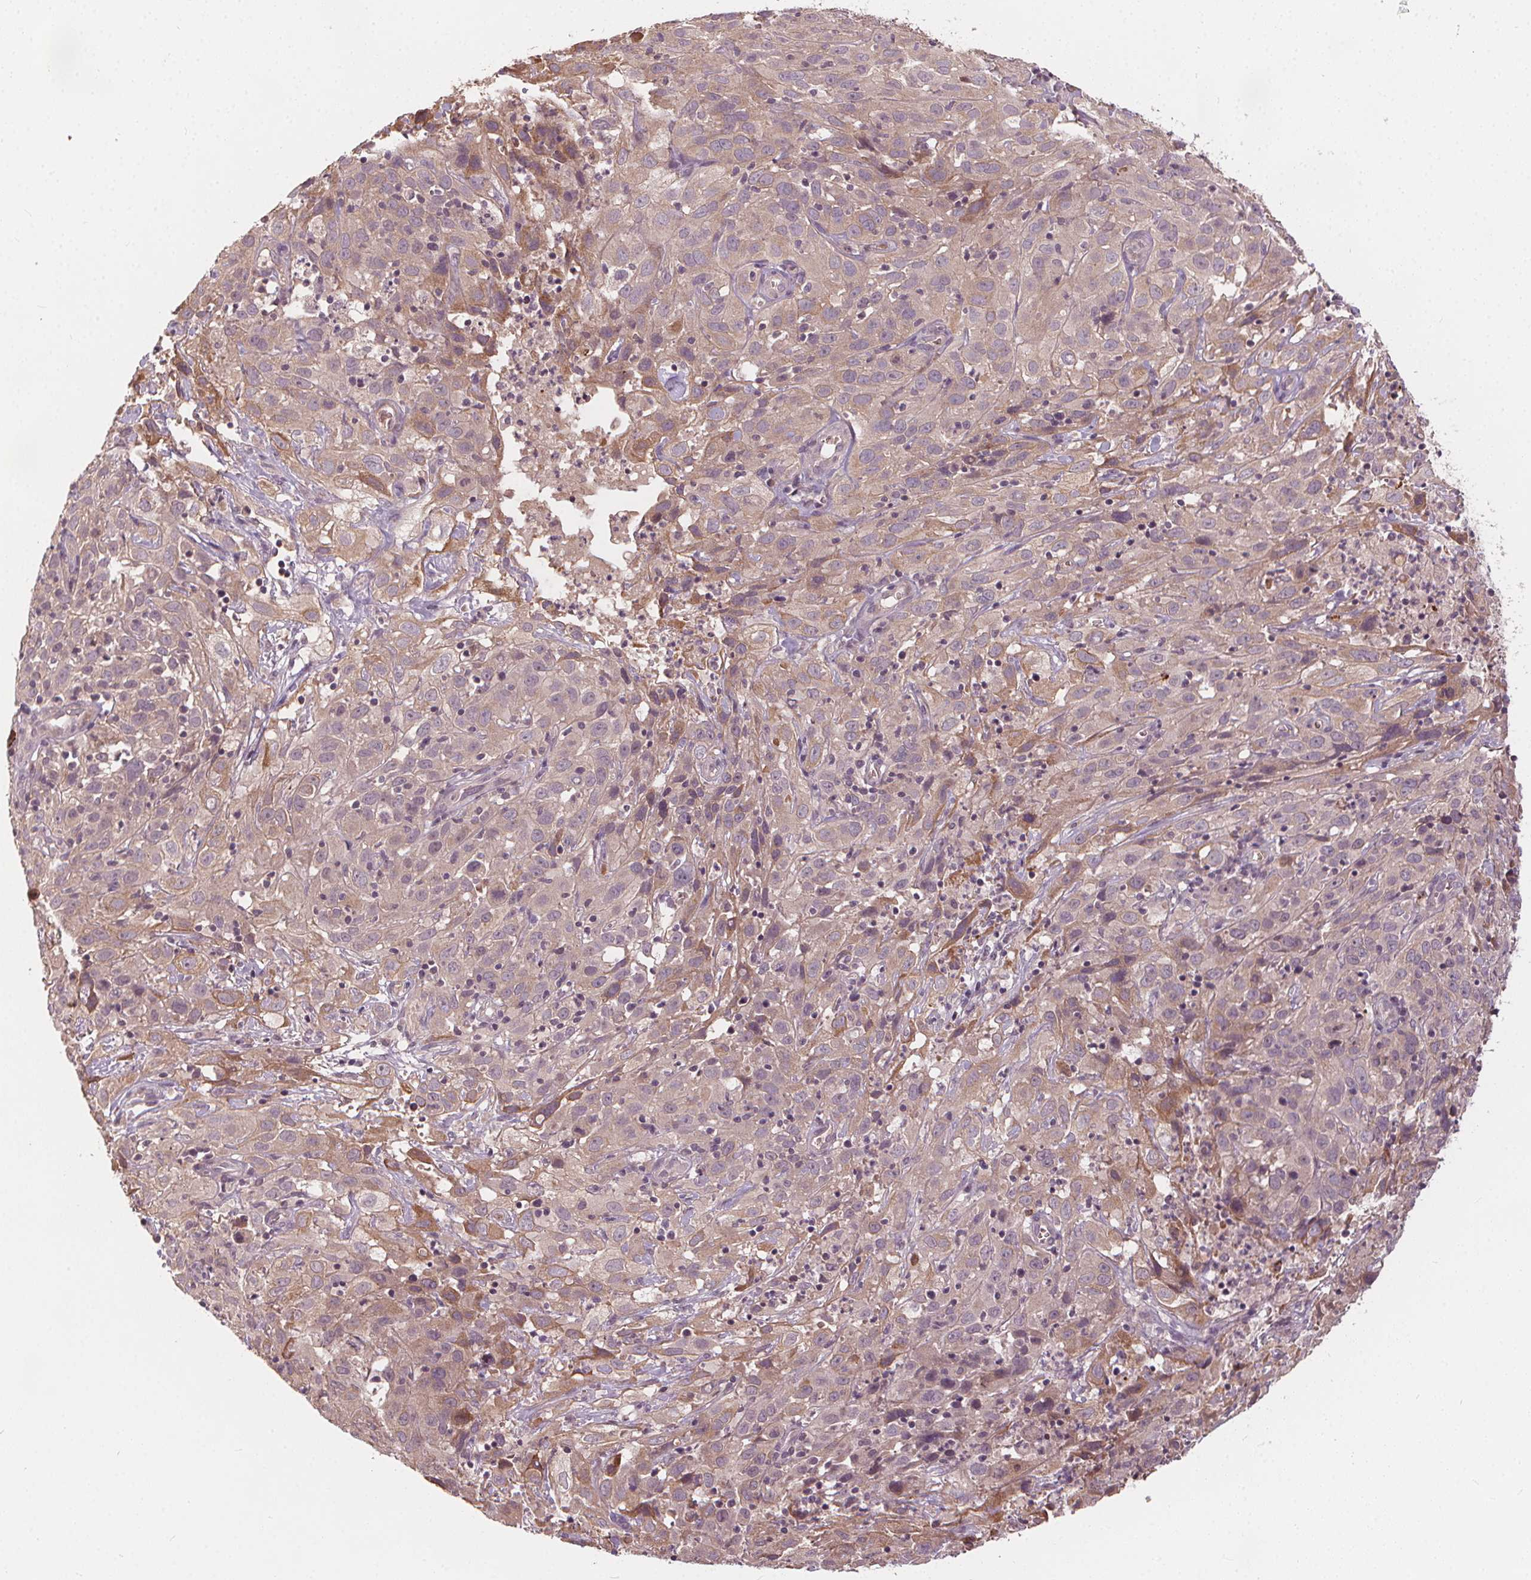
{"staining": {"intensity": "weak", "quantity": "25%-75%", "location": "cytoplasmic/membranous"}, "tissue": "cervical cancer", "cell_type": "Tumor cells", "image_type": "cancer", "snomed": [{"axis": "morphology", "description": "Squamous cell carcinoma, NOS"}, {"axis": "topography", "description": "Cervix"}], "caption": "Immunohistochemical staining of human cervical squamous cell carcinoma shows low levels of weak cytoplasmic/membranous protein staining in about 25%-75% of tumor cells.", "gene": "IPO13", "patient": {"sex": "female", "age": 32}}